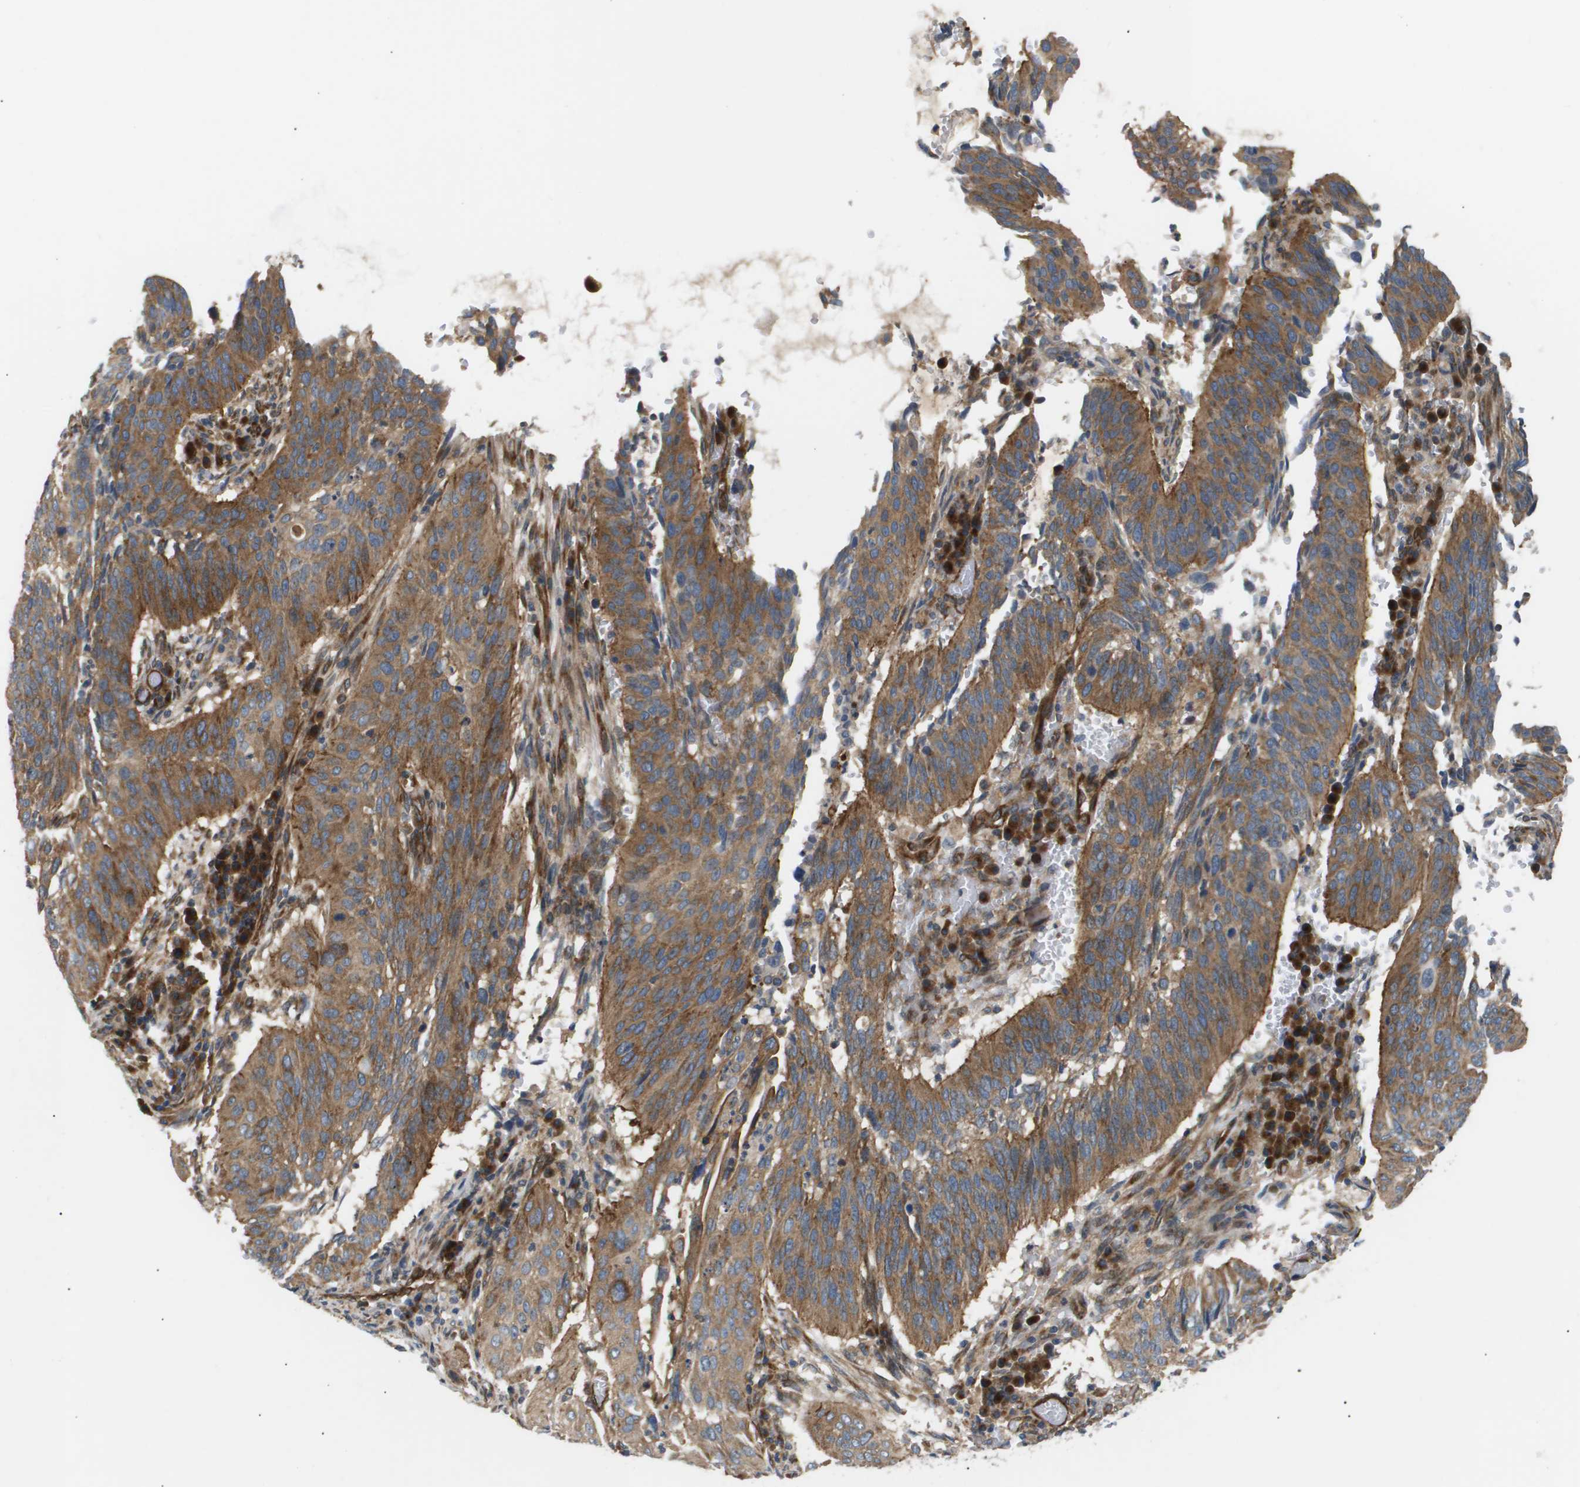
{"staining": {"intensity": "moderate", "quantity": ">75%", "location": "cytoplasmic/membranous"}, "tissue": "cervical cancer", "cell_type": "Tumor cells", "image_type": "cancer", "snomed": [{"axis": "morphology", "description": "Normal tissue, NOS"}, {"axis": "morphology", "description": "Squamous cell carcinoma, NOS"}, {"axis": "topography", "description": "Cervix"}], "caption": "Human cervical cancer stained with a brown dye shows moderate cytoplasmic/membranous positive staining in about >75% of tumor cells.", "gene": "LYSMD3", "patient": {"sex": "female", "age": 39}}